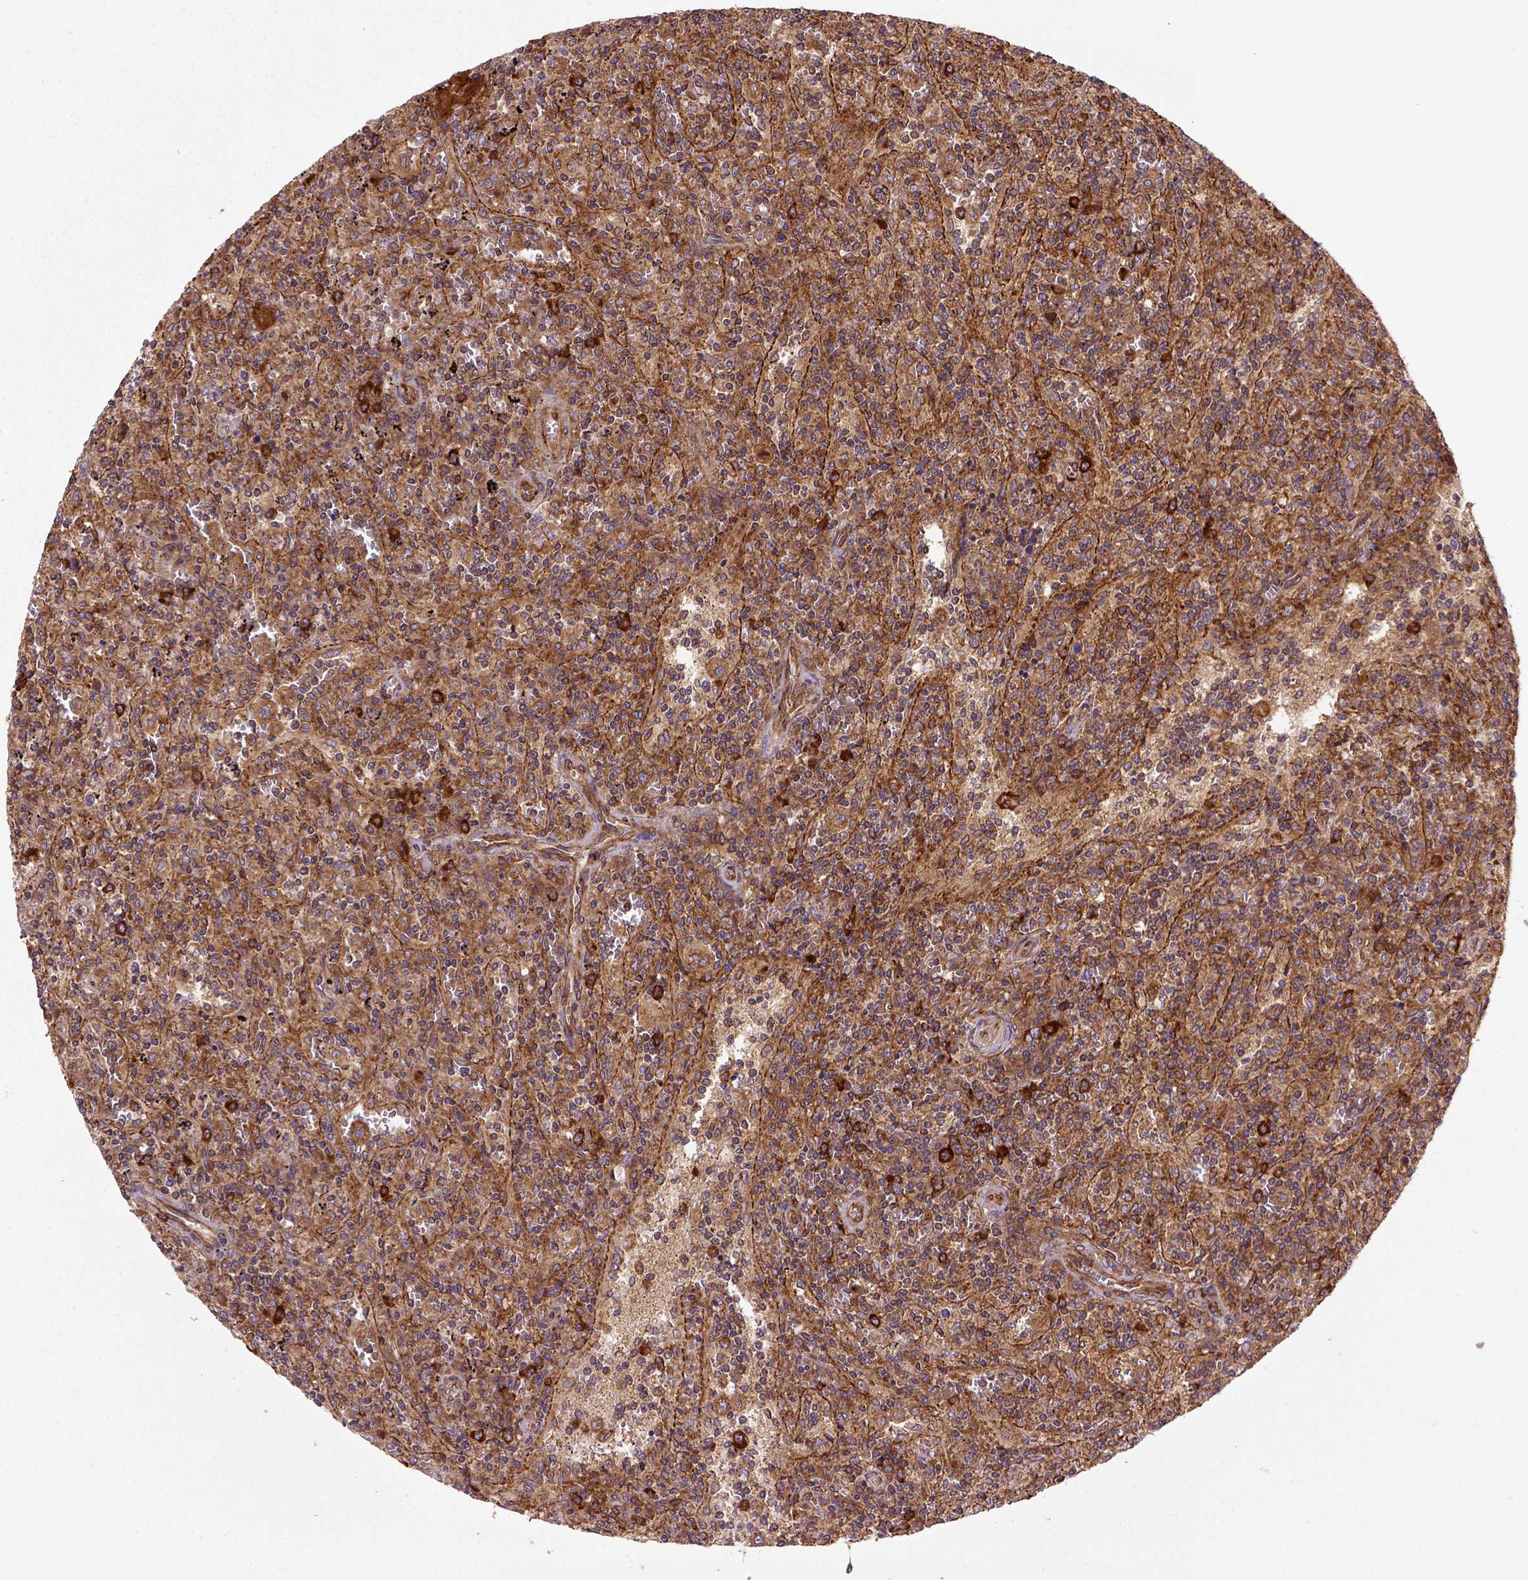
{"staining": {"intensity": "strong", "quantity": ">75%", "location": "cytoplasmic/membranous"}, "tissue": "lymphoma", "cell_type": "Tumor cells", "image_type": "cancer", "snomed": [{"axis": "morphology", "description": "Malignant lymphoma, non-Hodgkin's type, Low grade"}, {"axis": "topography", "description": "Spleen"}], "caption": "IHC (DAB (3,3'-diaminobenzidine)) staining of malignant lymphoma, non-Hodgkin's type (low-grade) displays strong cytoplasmic/membranous protein positivity in about >75% of tumor cells.", "gene": "CAPRIN1", "patient": {"sex": "male", "age": 62}}